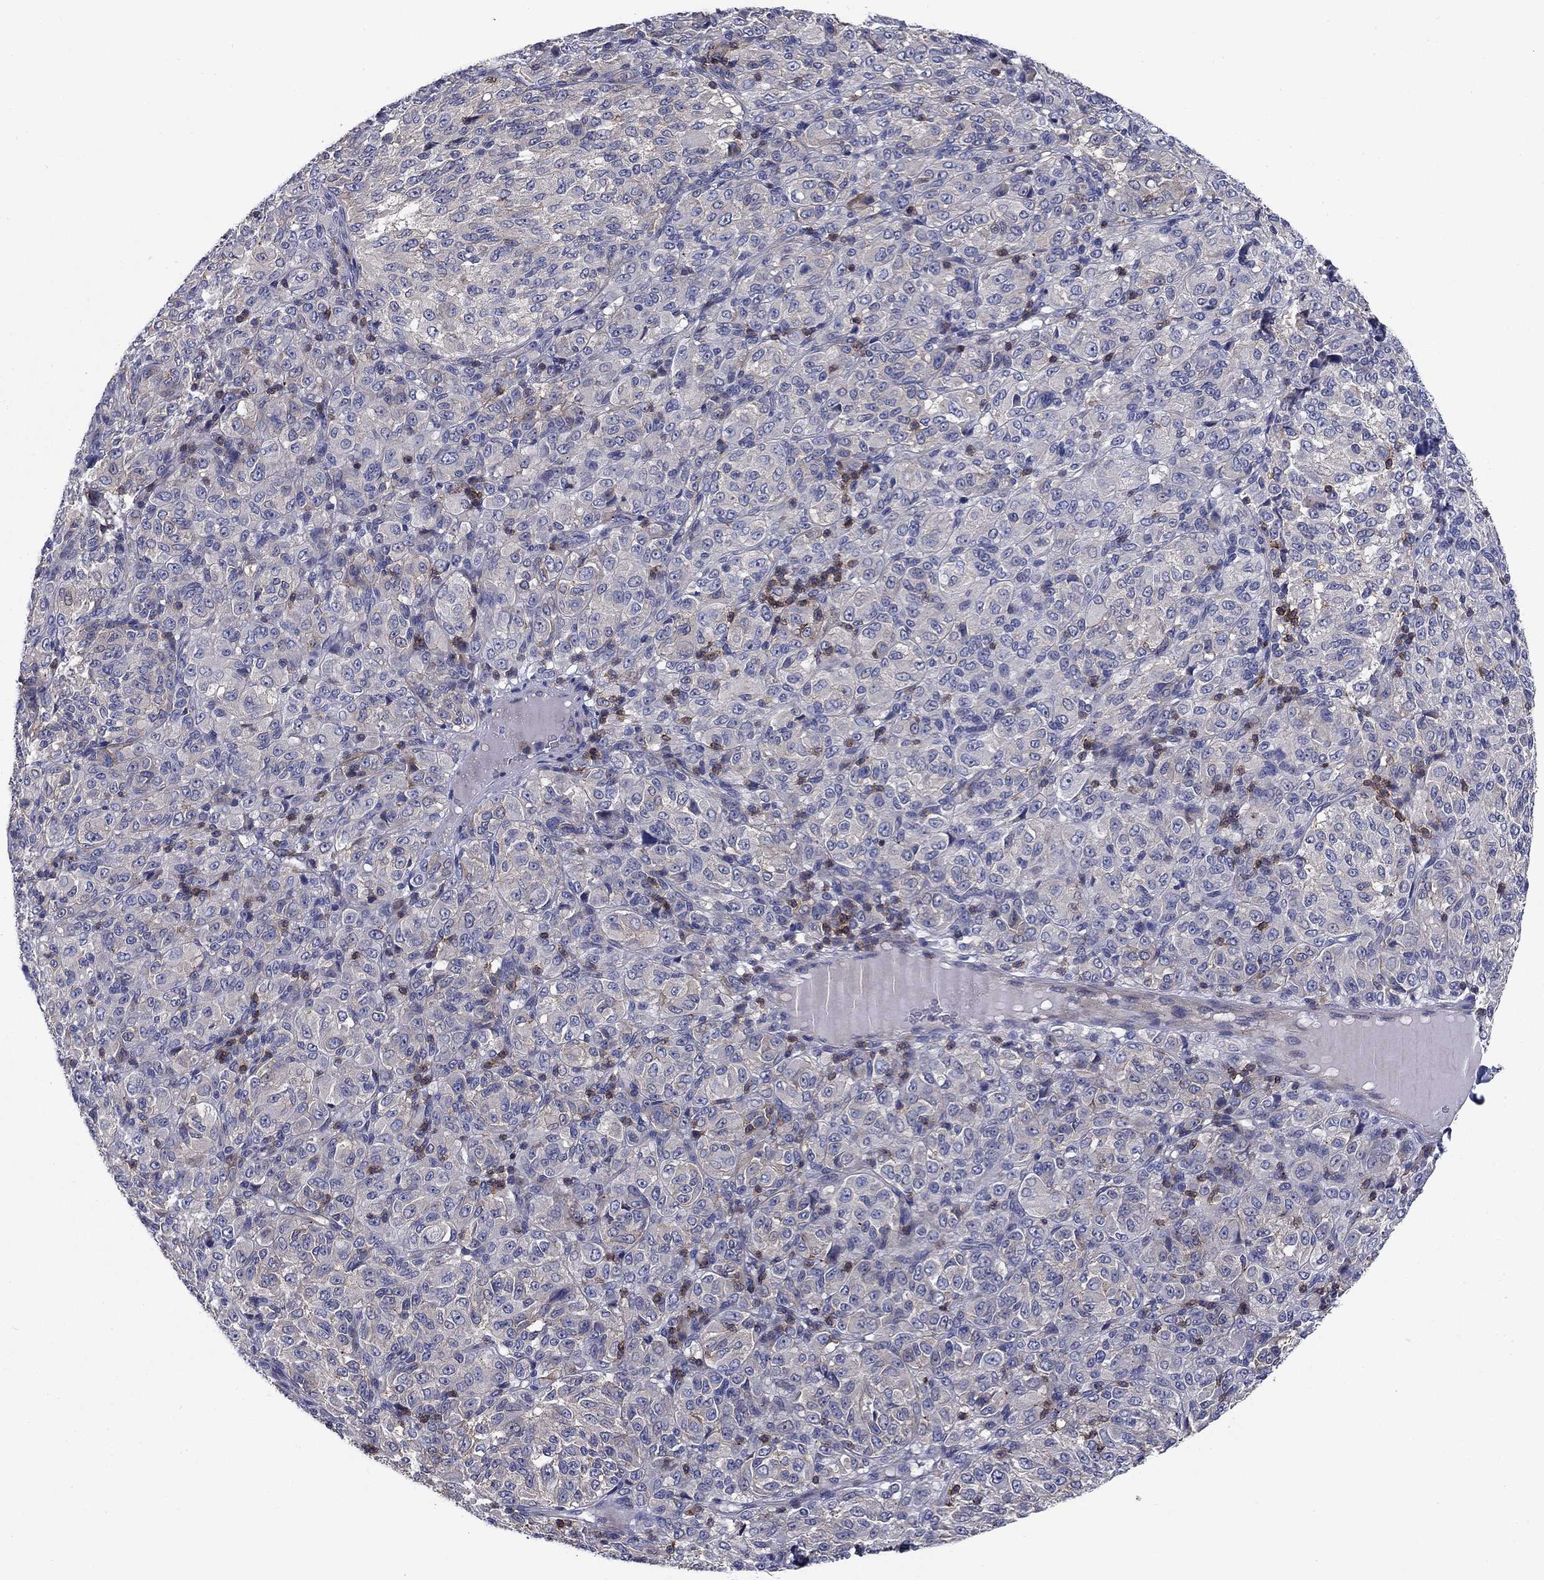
{"staining": {"intensity": "weak", "quantity": "<25%", "location": "cytoplasmic/membranous"}, "tissue": "melanoma", "cell_type": "Tumor cells", "image_type": "cancer", "snomed": [{"axis": "morphology", "description": "Malignant melanoma, Metastatic site"}, {"axis": "topography", "description": "Brain"}], "caption": "Immunohistochemistry (IHC) photomicrograph of neoplastic tissue: melanoma stained with DAB shows no significant protein staining in tumor cells.", "gene": "SIT1", "patient": {"sex": "female", "age": 56}}